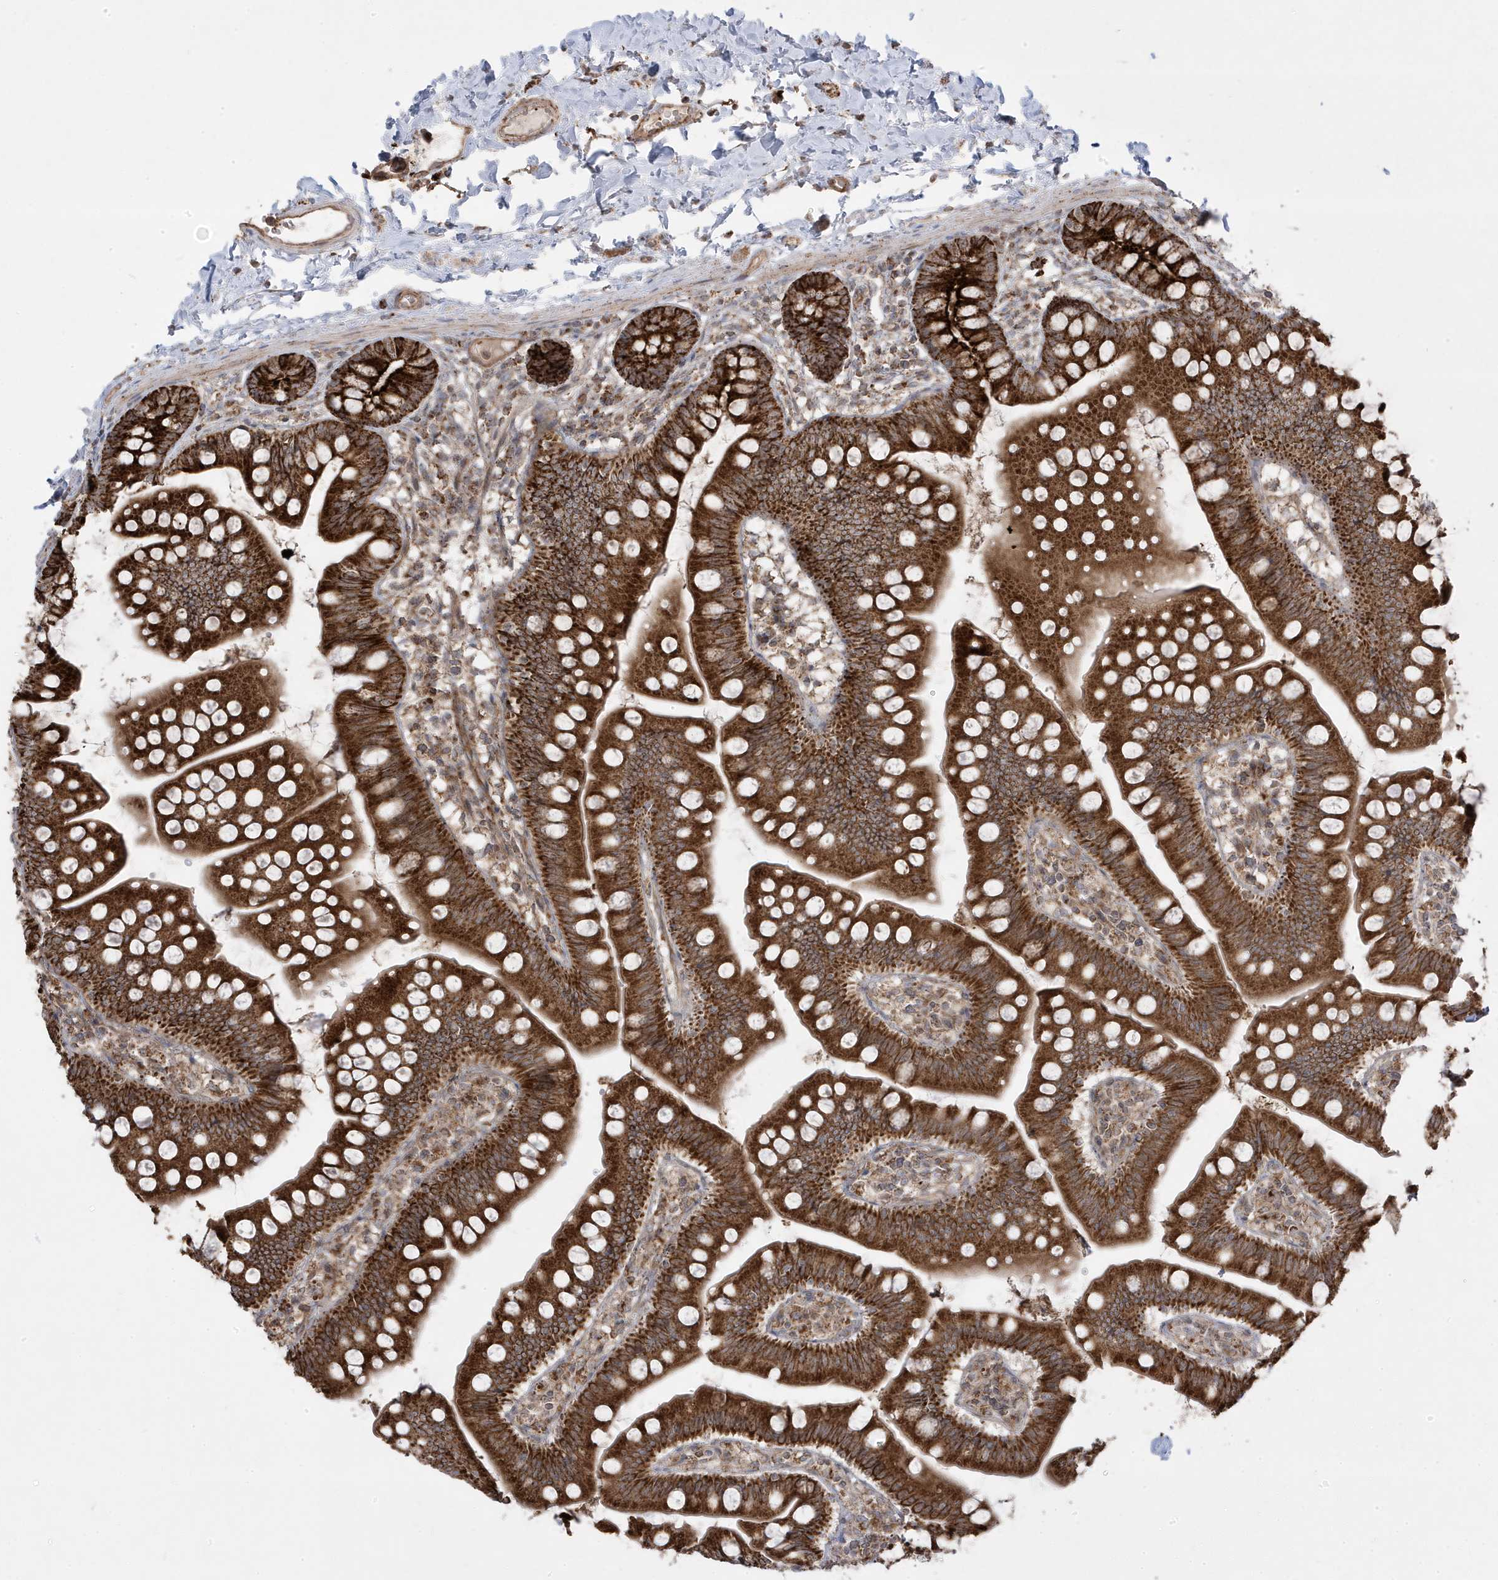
{"staining": {"intensity": "strong", "quantity": ">75%", "location": "cytoplasmic/membranous"}, "tissue": "small intestine", "cell_type": "Glandular cells", "image_type": "normal", "snomed": [{"axis": "morphology", "description": "Normal tissue, NOS"}, {"axis": "topography", "description": "Small intestine"}], "caption": "Protein expression analysis of unremarkable human small intestine reveals strong cytoplasmic/membranous positivity in about >75% of glandular cells. (Brightfield microscopy of DAB IHC at high magnification).", "gene": "CLUAP1", "patient": {"sex": "male", "age": 7}}